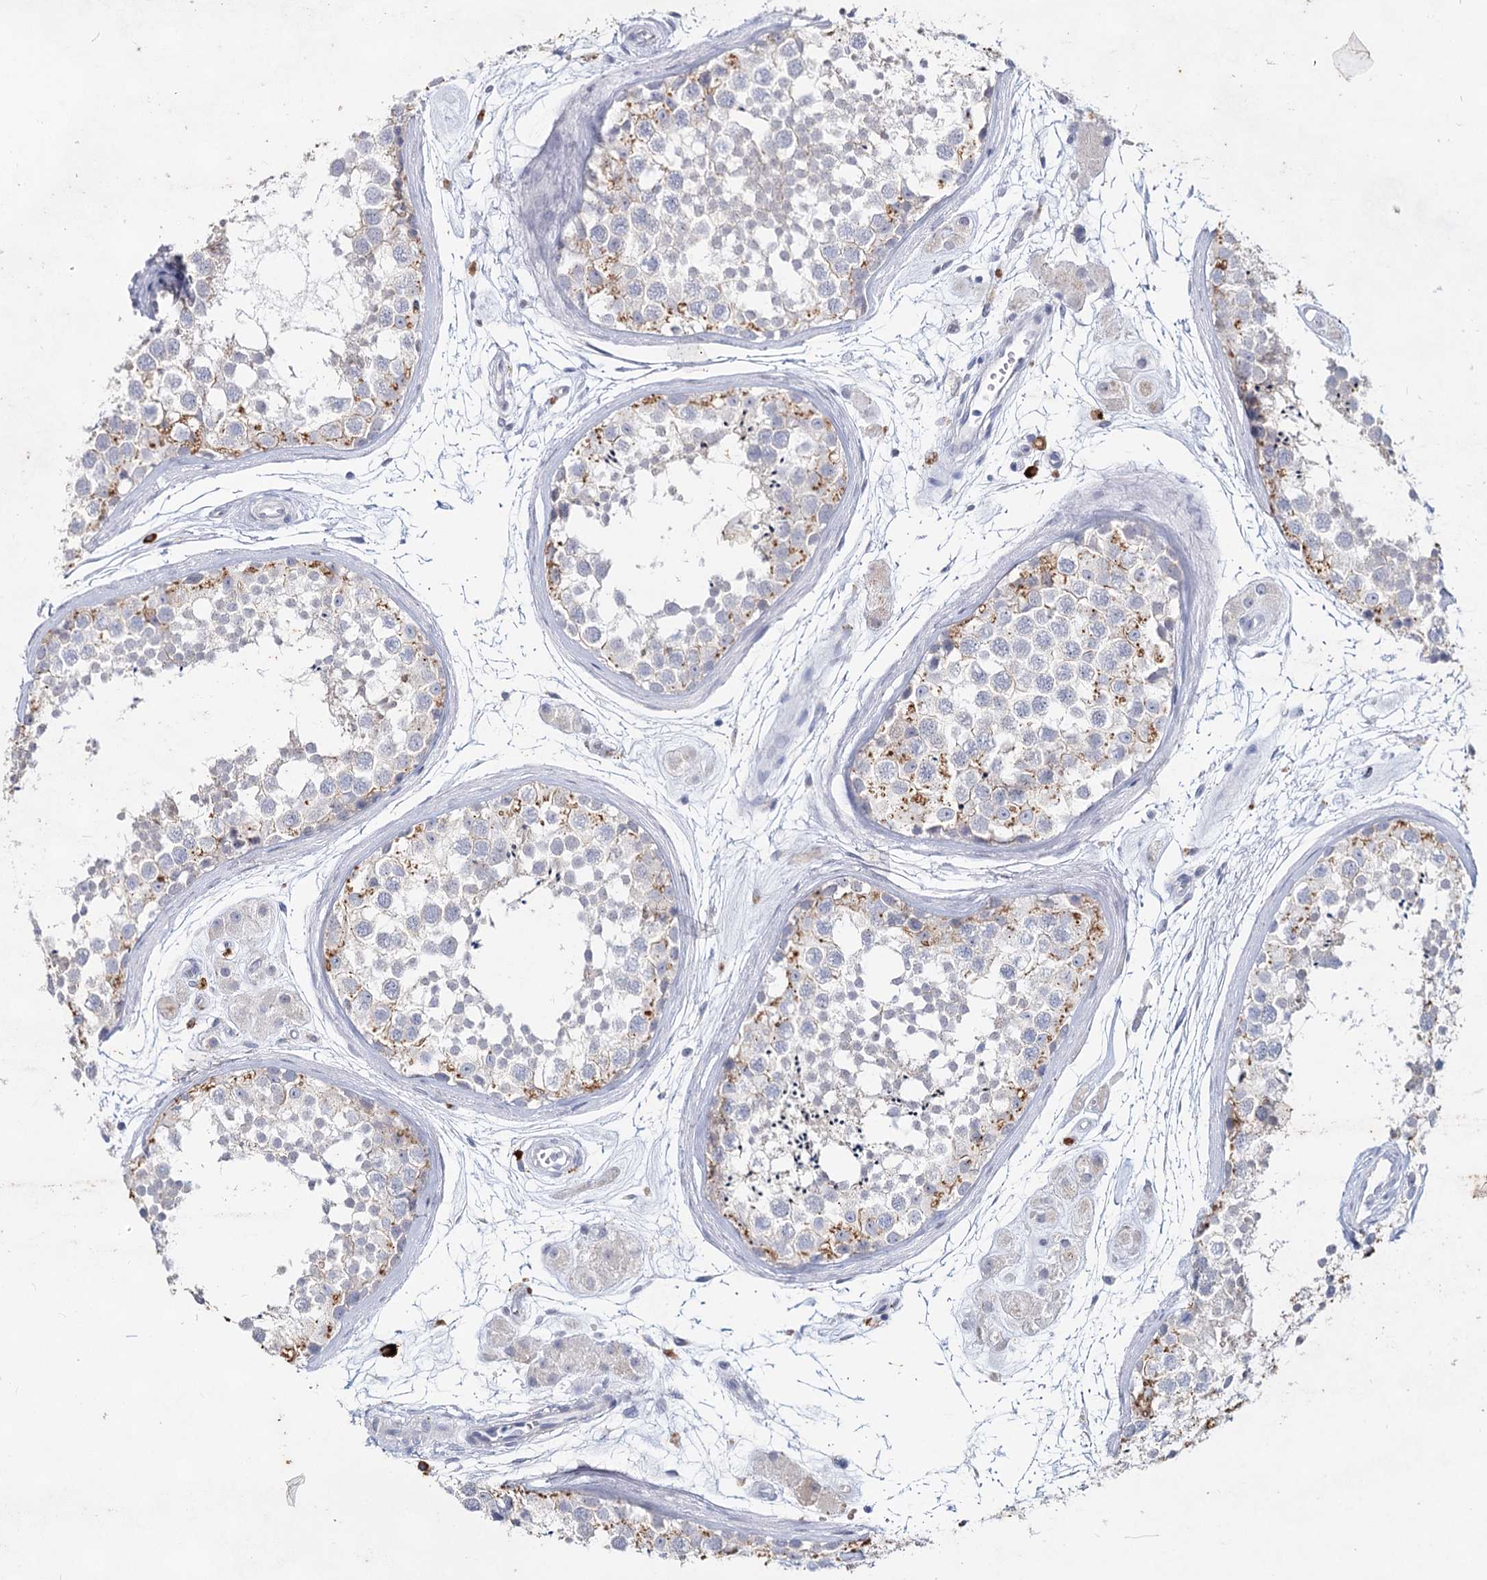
{"staining": {"intensity": "negative", "quantity": "none", "location": "none"}, "tissue": "testis", "cell_type": "Cells in seminiferous ducts", "image_type": "normal", "snomed": [{"axis": "morphology", "description": "Normal tissue, NOS"}, {"axis": "topography", "description": "Testis"}], "caption": "Immunohistochemistry image of unremarkable human testis stained for a protein (brown), which demonstrates no positivity in cells in seminiferous ducts. The staining is performed using DAB (3,3'-diaminobenzidine) brown chromogen with nuclei counter-stained in using hematoxylin.", "gene": "CCDC73", "patient": {"sex": "male", "age": 56}}